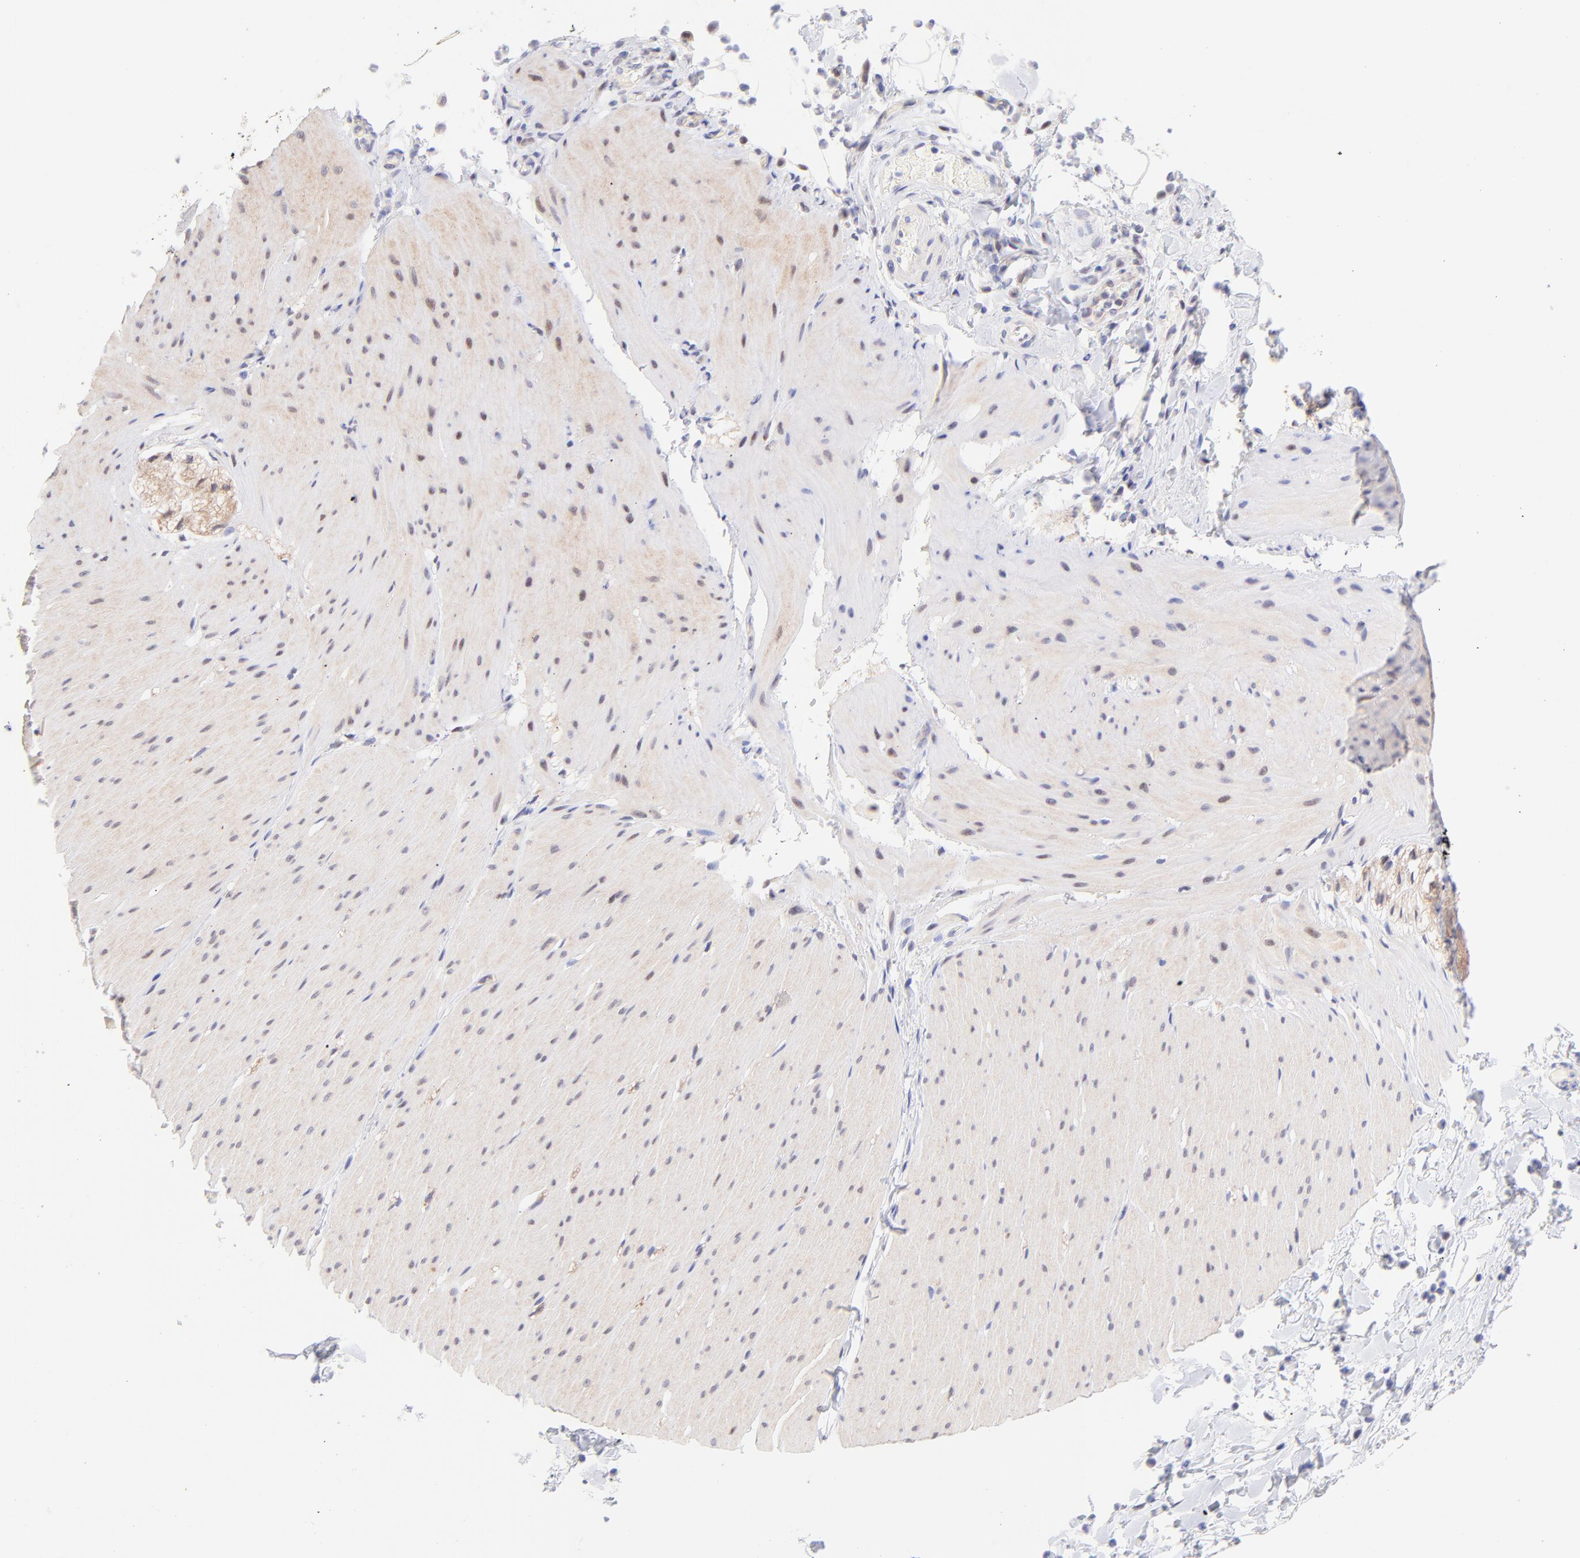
{"staining": {"intensity": "weak", "quantity": "<25%", "location": "nuclear"}, "tissue": "smooth muscle", "cell_type": "Smooth muscle cells", "image_type": "normal", "snomed": [{"axis": "morphology", "description": "Normal tissue, NOS"}, {"axis": "topography", "description": "Smooth muscle"}, {"axis": "topography", "description": "Colon"}], "caption": "Micrograph shows no significant protein staining in smooth muscle cells of unremarkable smooth muscle. (Brightfield microscopy of DAB IHC at high magnification).", "gene": "PBDC1", "patient": {"sex": "male", "age": 67}}